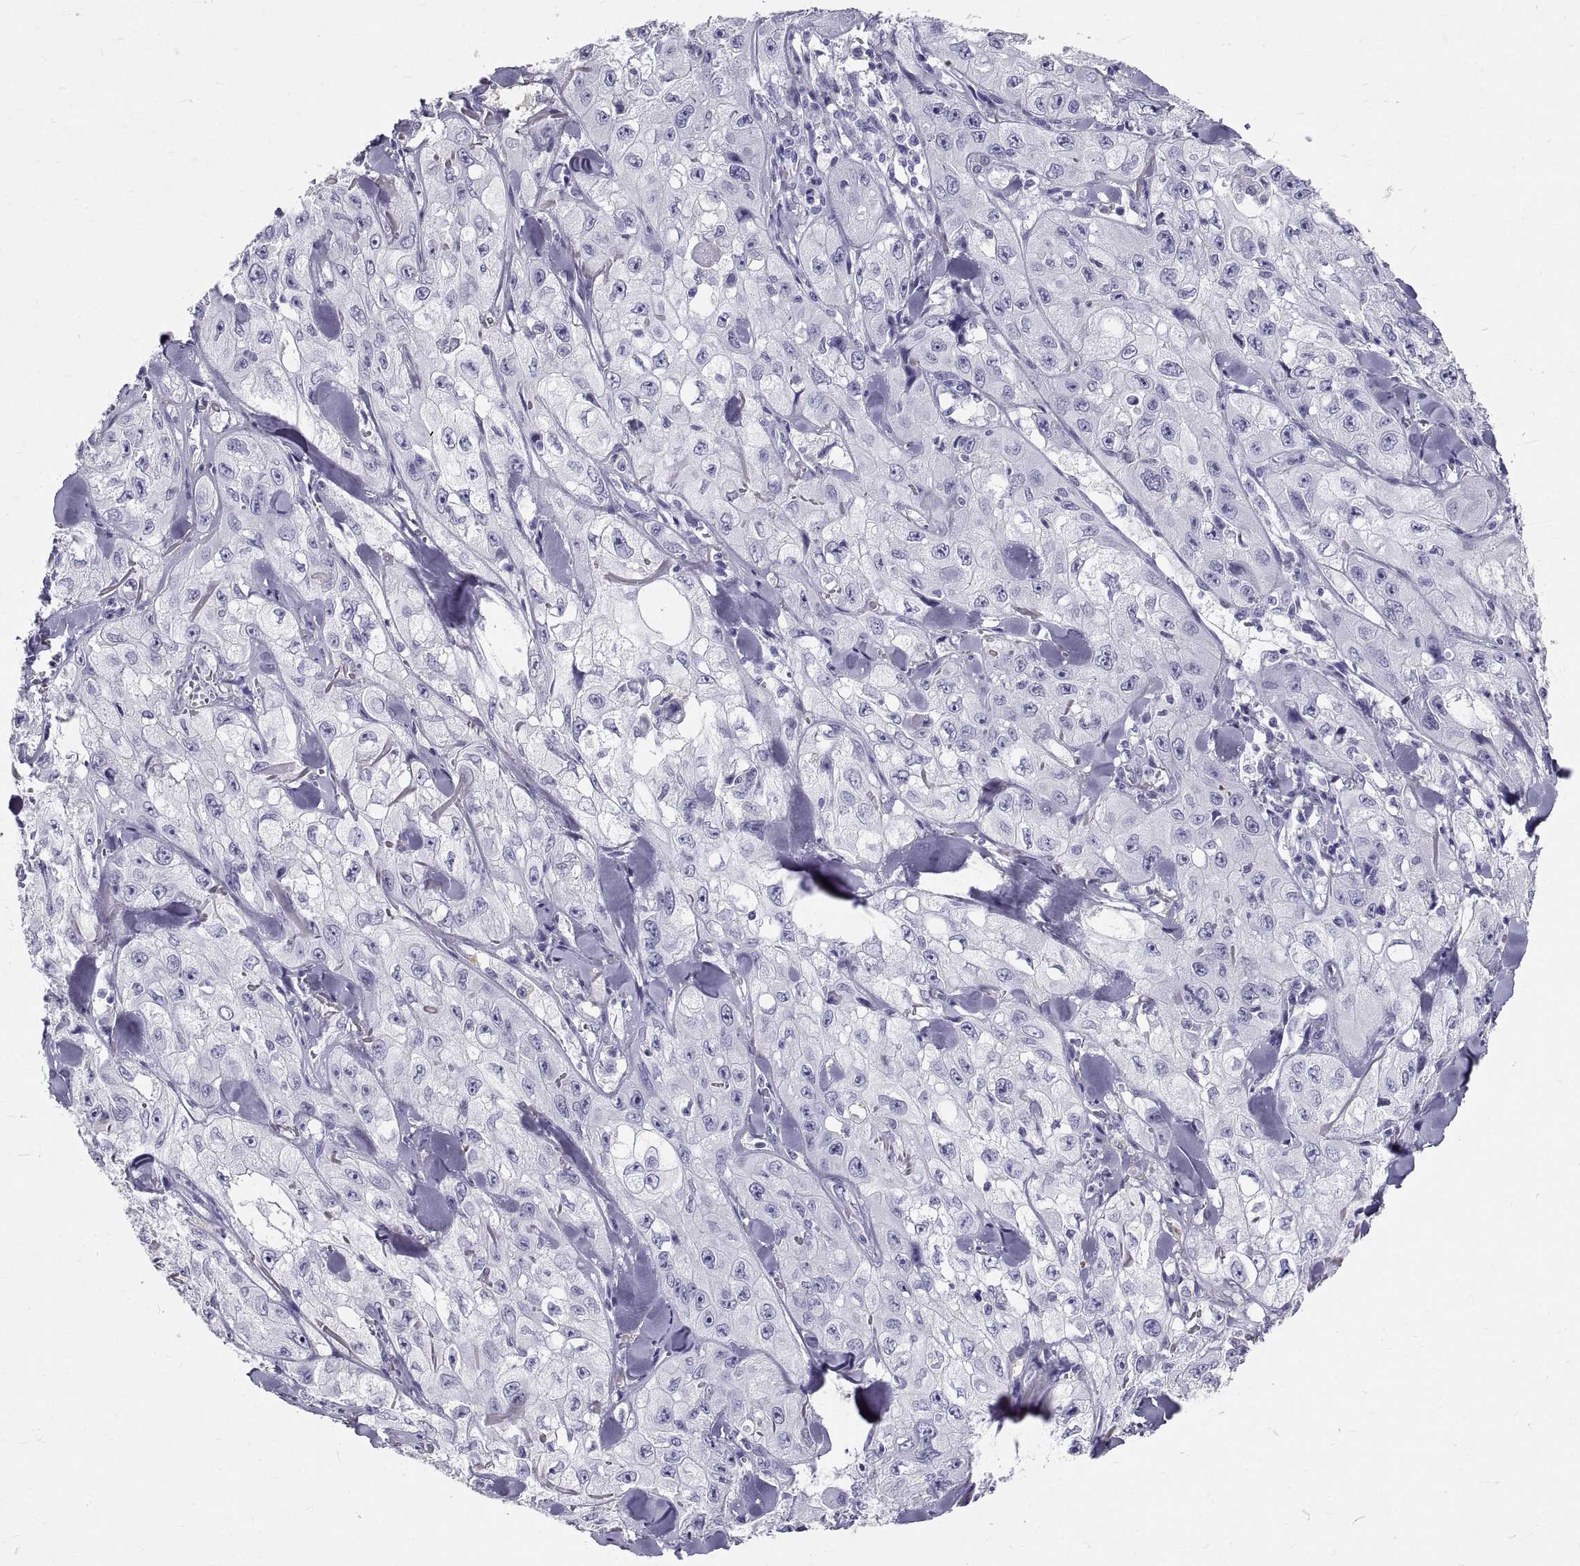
{"staining": {"intensity": "negative", "quantity": "none", "location": "none"}, "tissue": "skin cancer", "cell_type": "Tumor cells", "image_type": "cancer", "snomed": [{"axis": "morphology", "description": "Squamous cell carcinoma, NOS"}, {"axis": "topography", "description": "Skin"}, {"axis": "topography", "description": "Subcutis"}], "caption": "An immunohistochemistry image of skin cancer (squamous cell carcinoma) is shown. There is no staining in tumor cells of skin cancer (squamous cell carcinoma).", "gene": "GNG12", "patient": {"sex": "male", "age": 73}}